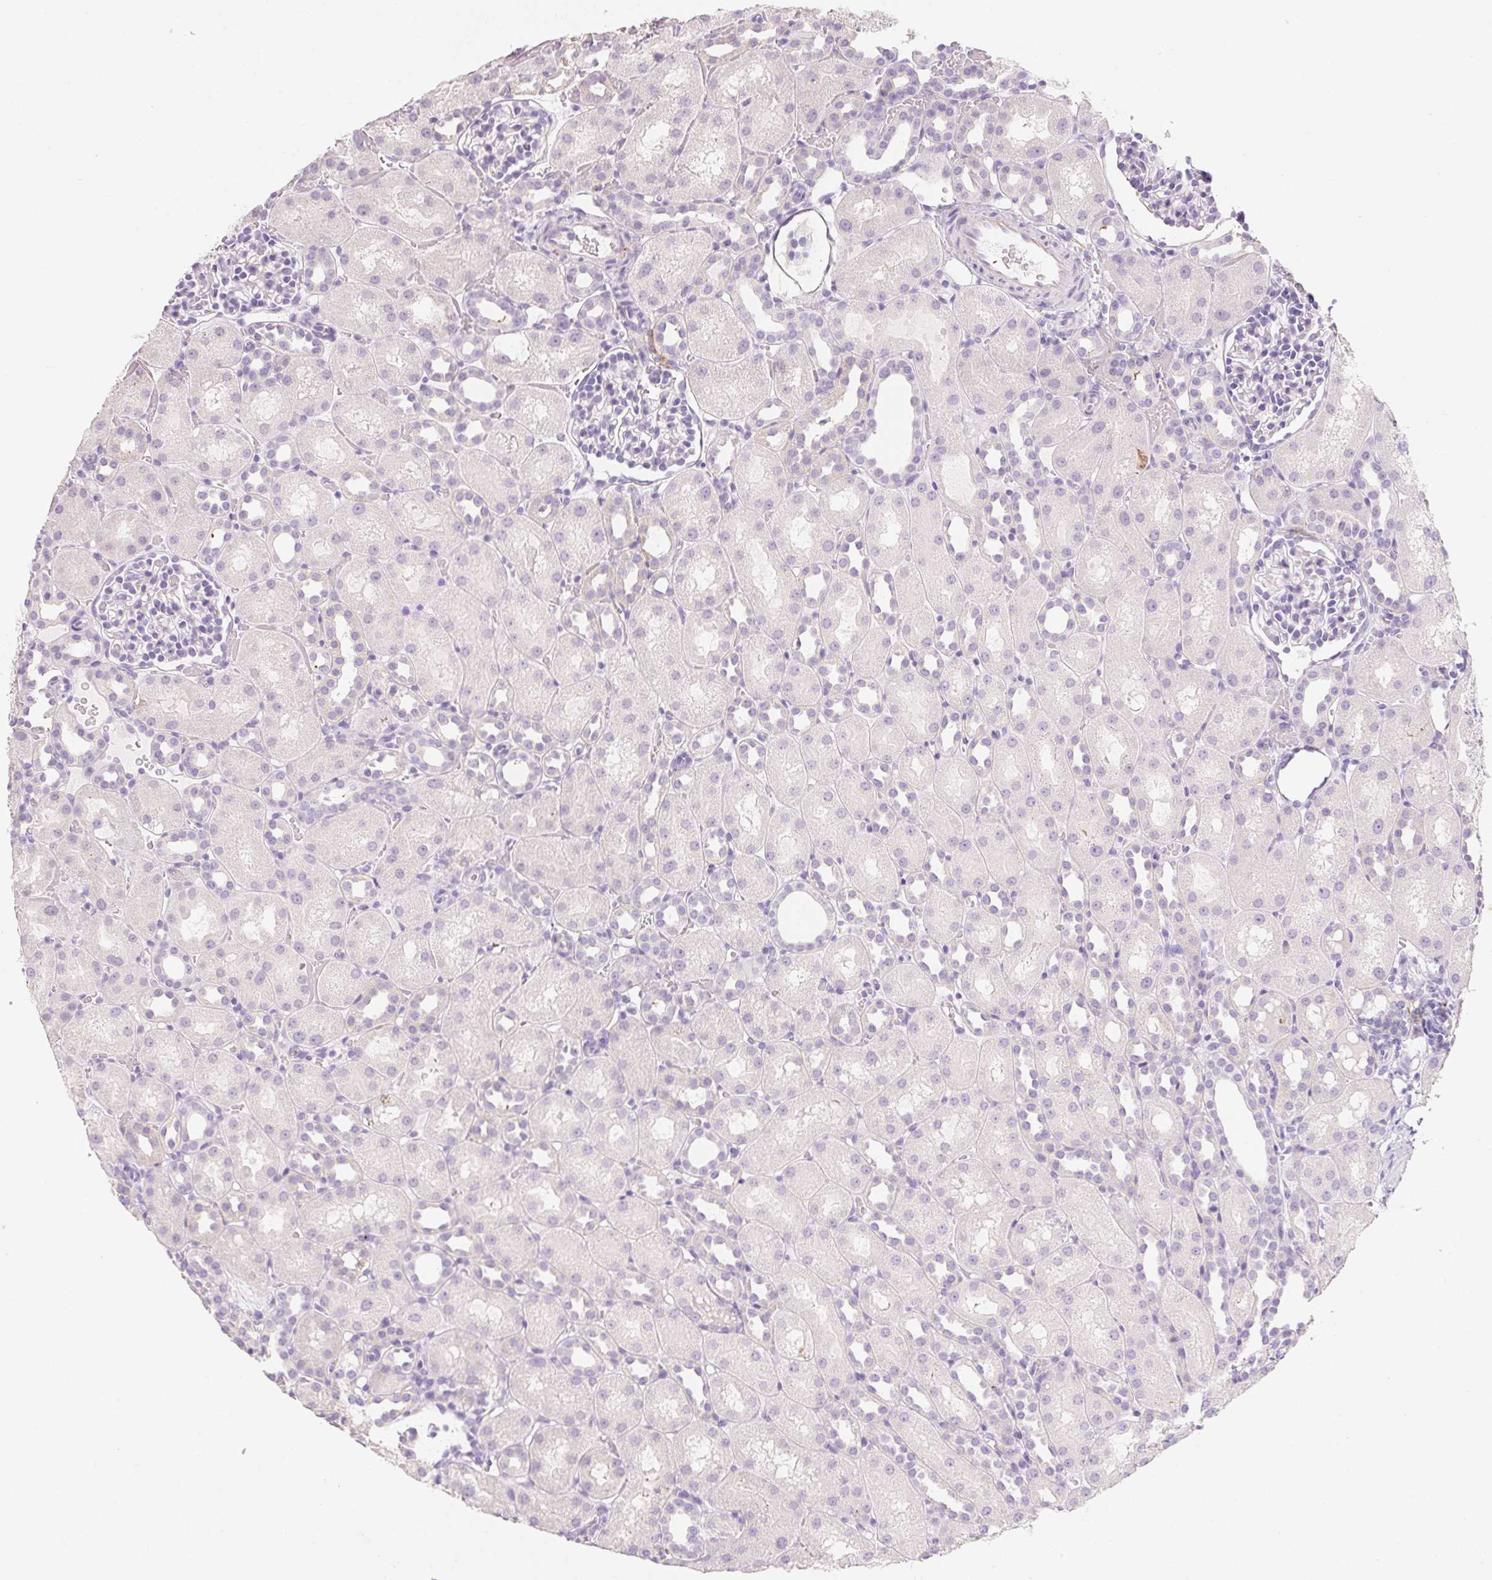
{"staining": {"intensity": "negative", "quantity": "none", "location": "none"}, "tissue": "kidney", "cell_type": "Cells in glomeruli", "image_type": "normal", "snomed": [{"axis": "morphology", "description": "Normal tissue, NOS"}, {"axis": "topography", "description": "Kidney"}], "caption": "Photomicrograph shows no protein expression in cells in glomeruli of unremarkable kidney. (DAB immunohistochemistry, high magnification).", "gene": "MYL4", "patient": {"sex": "male", "age": 1}}